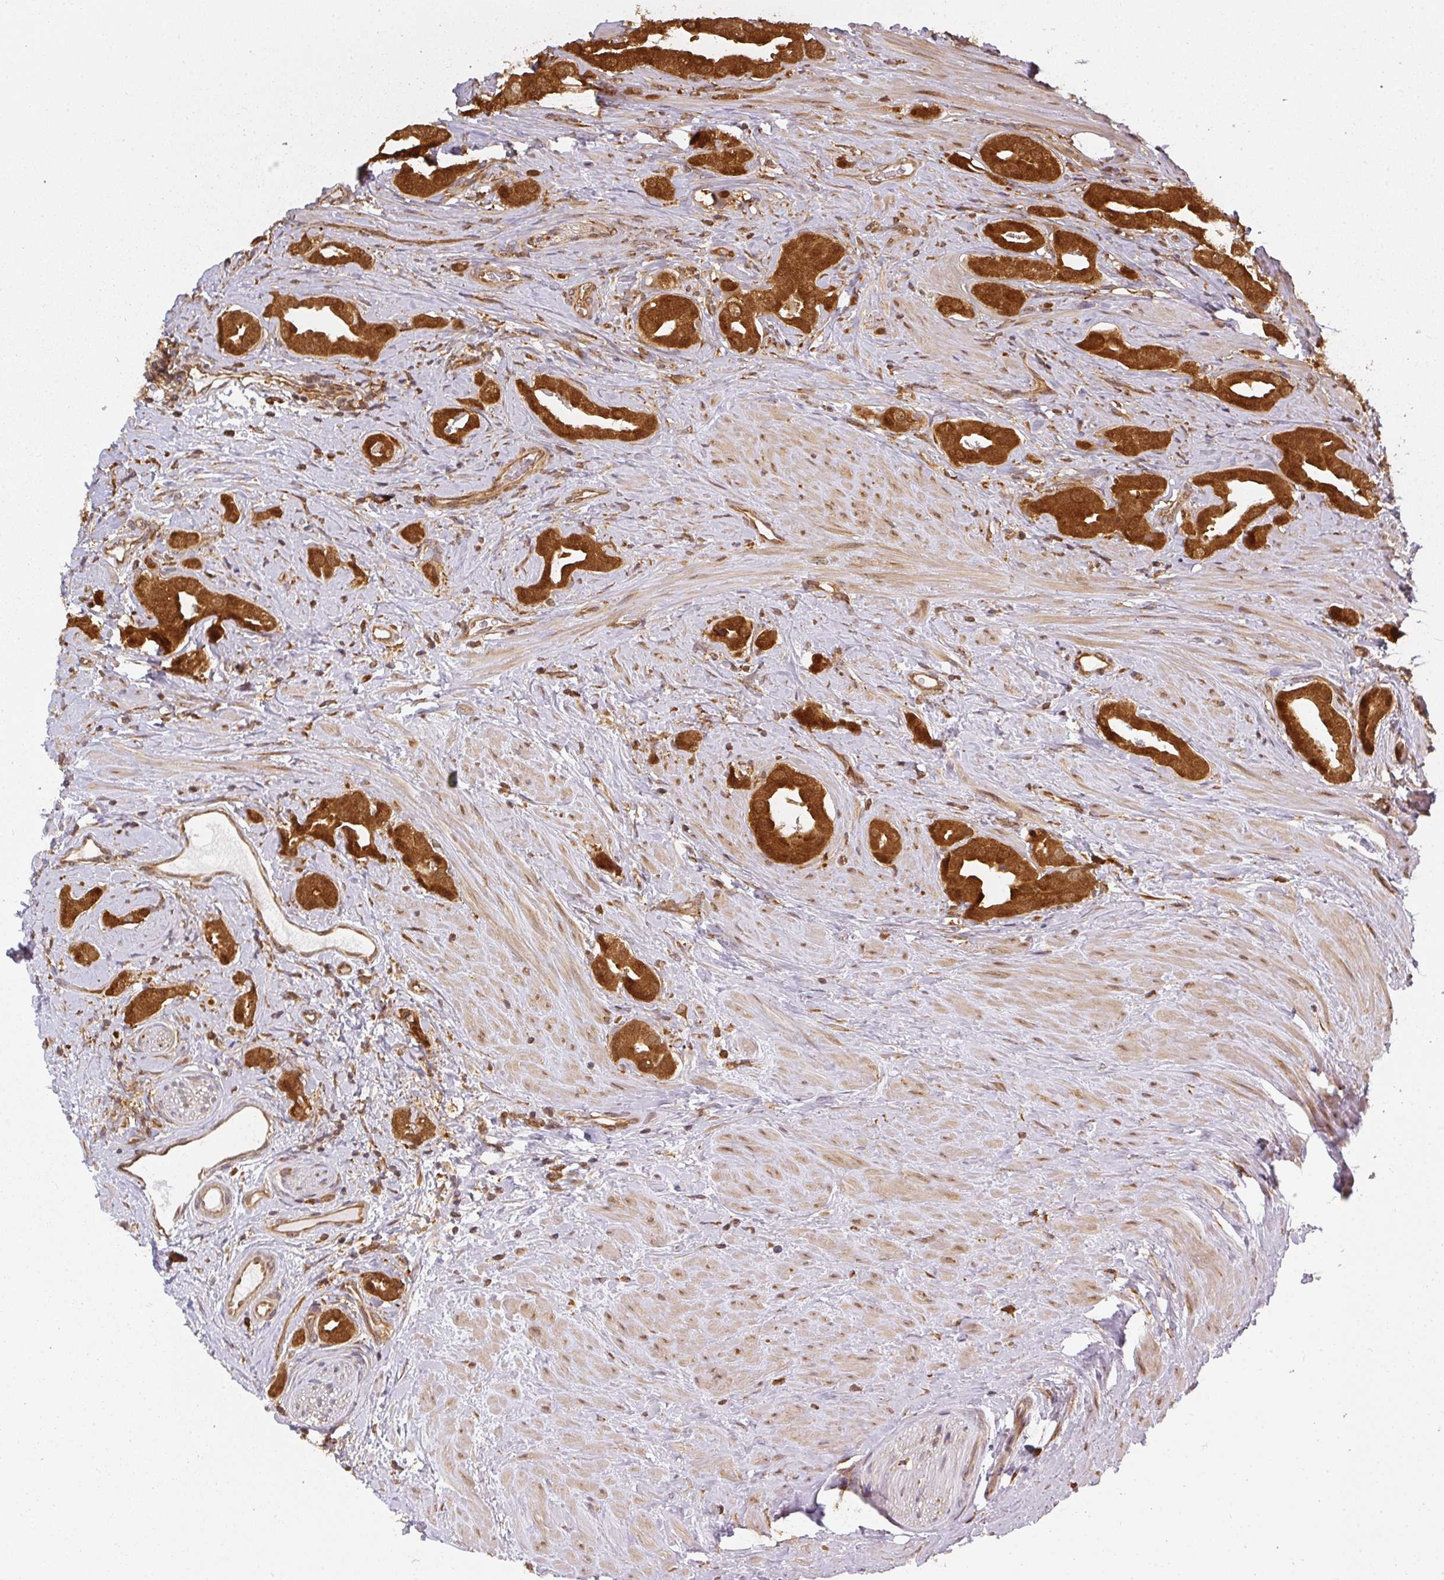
{"staining": {"intensity": "strong", "quantity": ">75%", "location": "cytoplasmic/membranous"}, "tissue": "prostate cancer", "cell_type": "Tumor cells", "image_type": "cancer", "snomed": [{"axis": "morphology", "description": "Adenocarcinoma, High grade"}, {"axis": "topography", "description": "Prostate"}], "caption": "Immunohistochemical staining of prostate cancer (adenocarcinoma (high-grade)) exhibits strong cytoplasmic/membranous protein expression in approximately >75% of tumor cells.", "gene": "PPP6R3", "patient": {"sex": "male", "age": 63}}